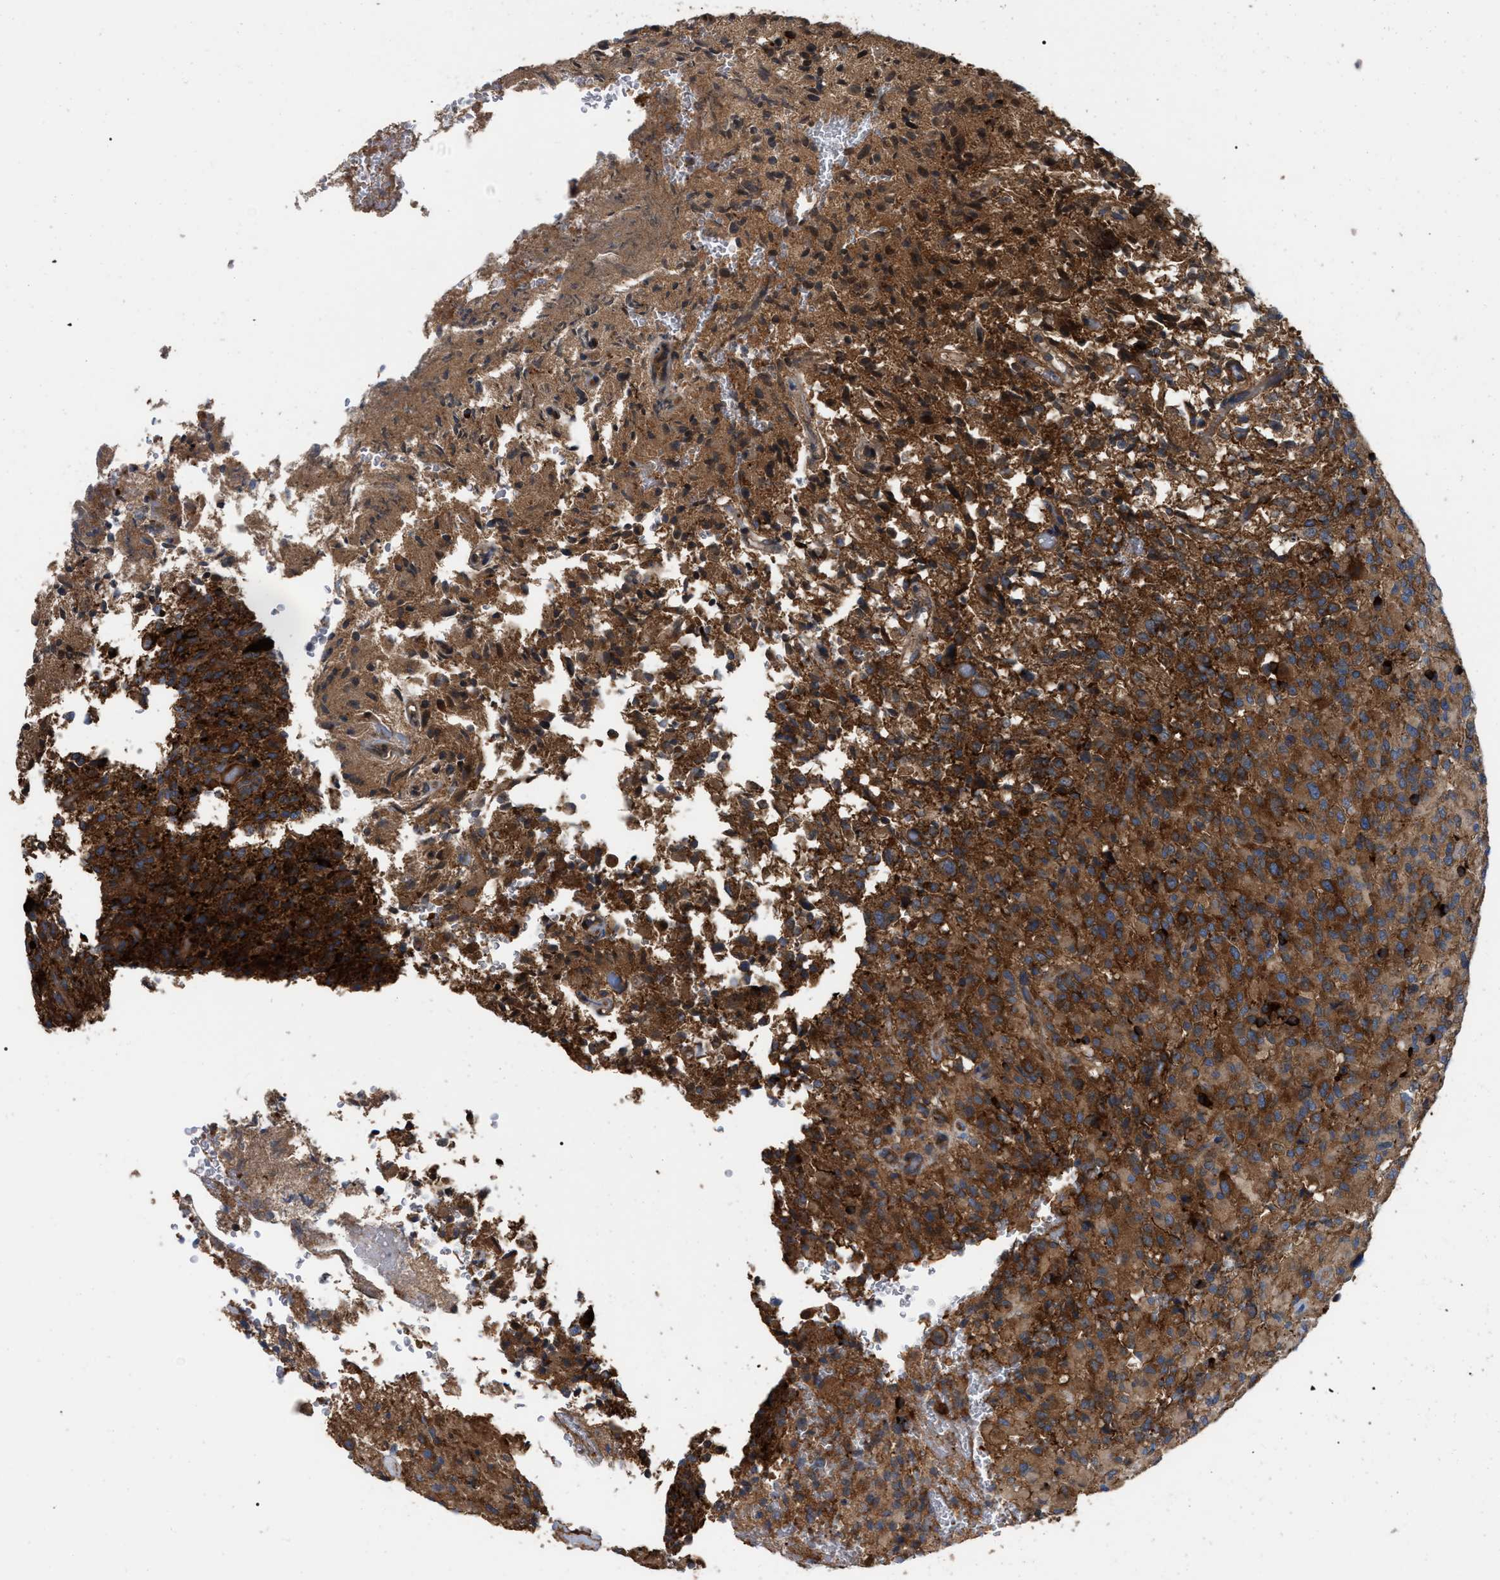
{"staining": {"intensity": "strong", "quantity": ">75%", "location": "cytoplasmic/membranous"}, "tissue": "glioma", "cell_type": "Tumor cells", "image_type": "cancer", "snomed": [{"axis": "morphology", "description": "Glioma, malignant, High grade"}, {"axis": "topography", "description": "Brain"}], "caption": "This is a micrograph of immunohistochemistry staining of malignant glioma (high-grade), which shows strong staining in the cytoplasmic/membranous of tumor cells.", "gene": "RABEP1", "patient": {"sex": "male", "age": 71}}